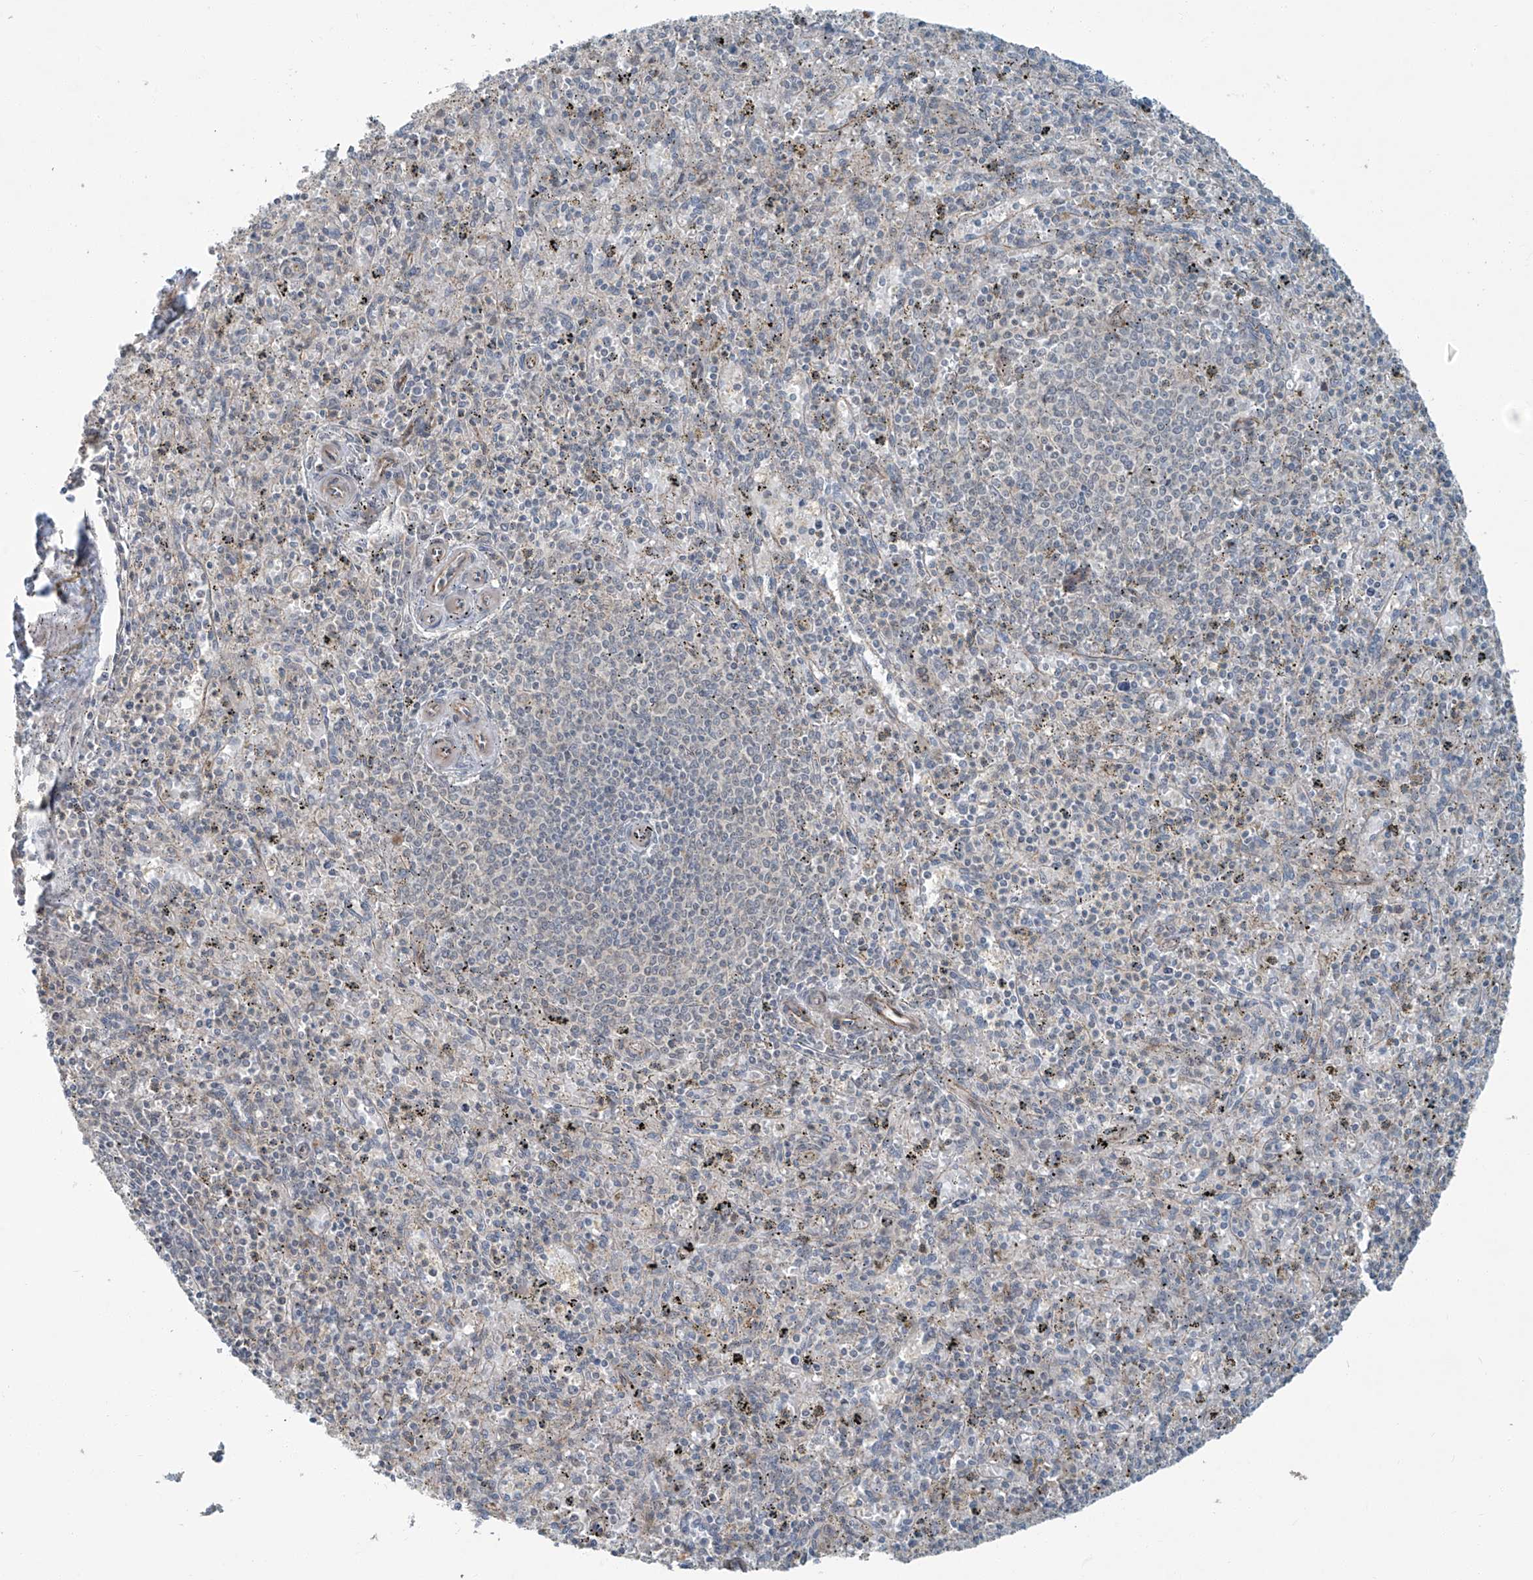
{"staining": {"intensity": "negative", "quantity": "none", "location": "none"}, "tissue": "spleen", "cell_type": "Cells in red pulp", "image_type": "normal", "snomed": [{"axis": "morphology", "description": "Normal tissue, NOS"}, {"axis": "topography", "description": "Spleen"}], "caption": "High power microscopy histopathology image of an IHC micrograph of unremarkable spleen, revealing no significant staining in cells in red pulp.", "gene": "ZNF16", "patient": {"sex": "male", "age": 72}}